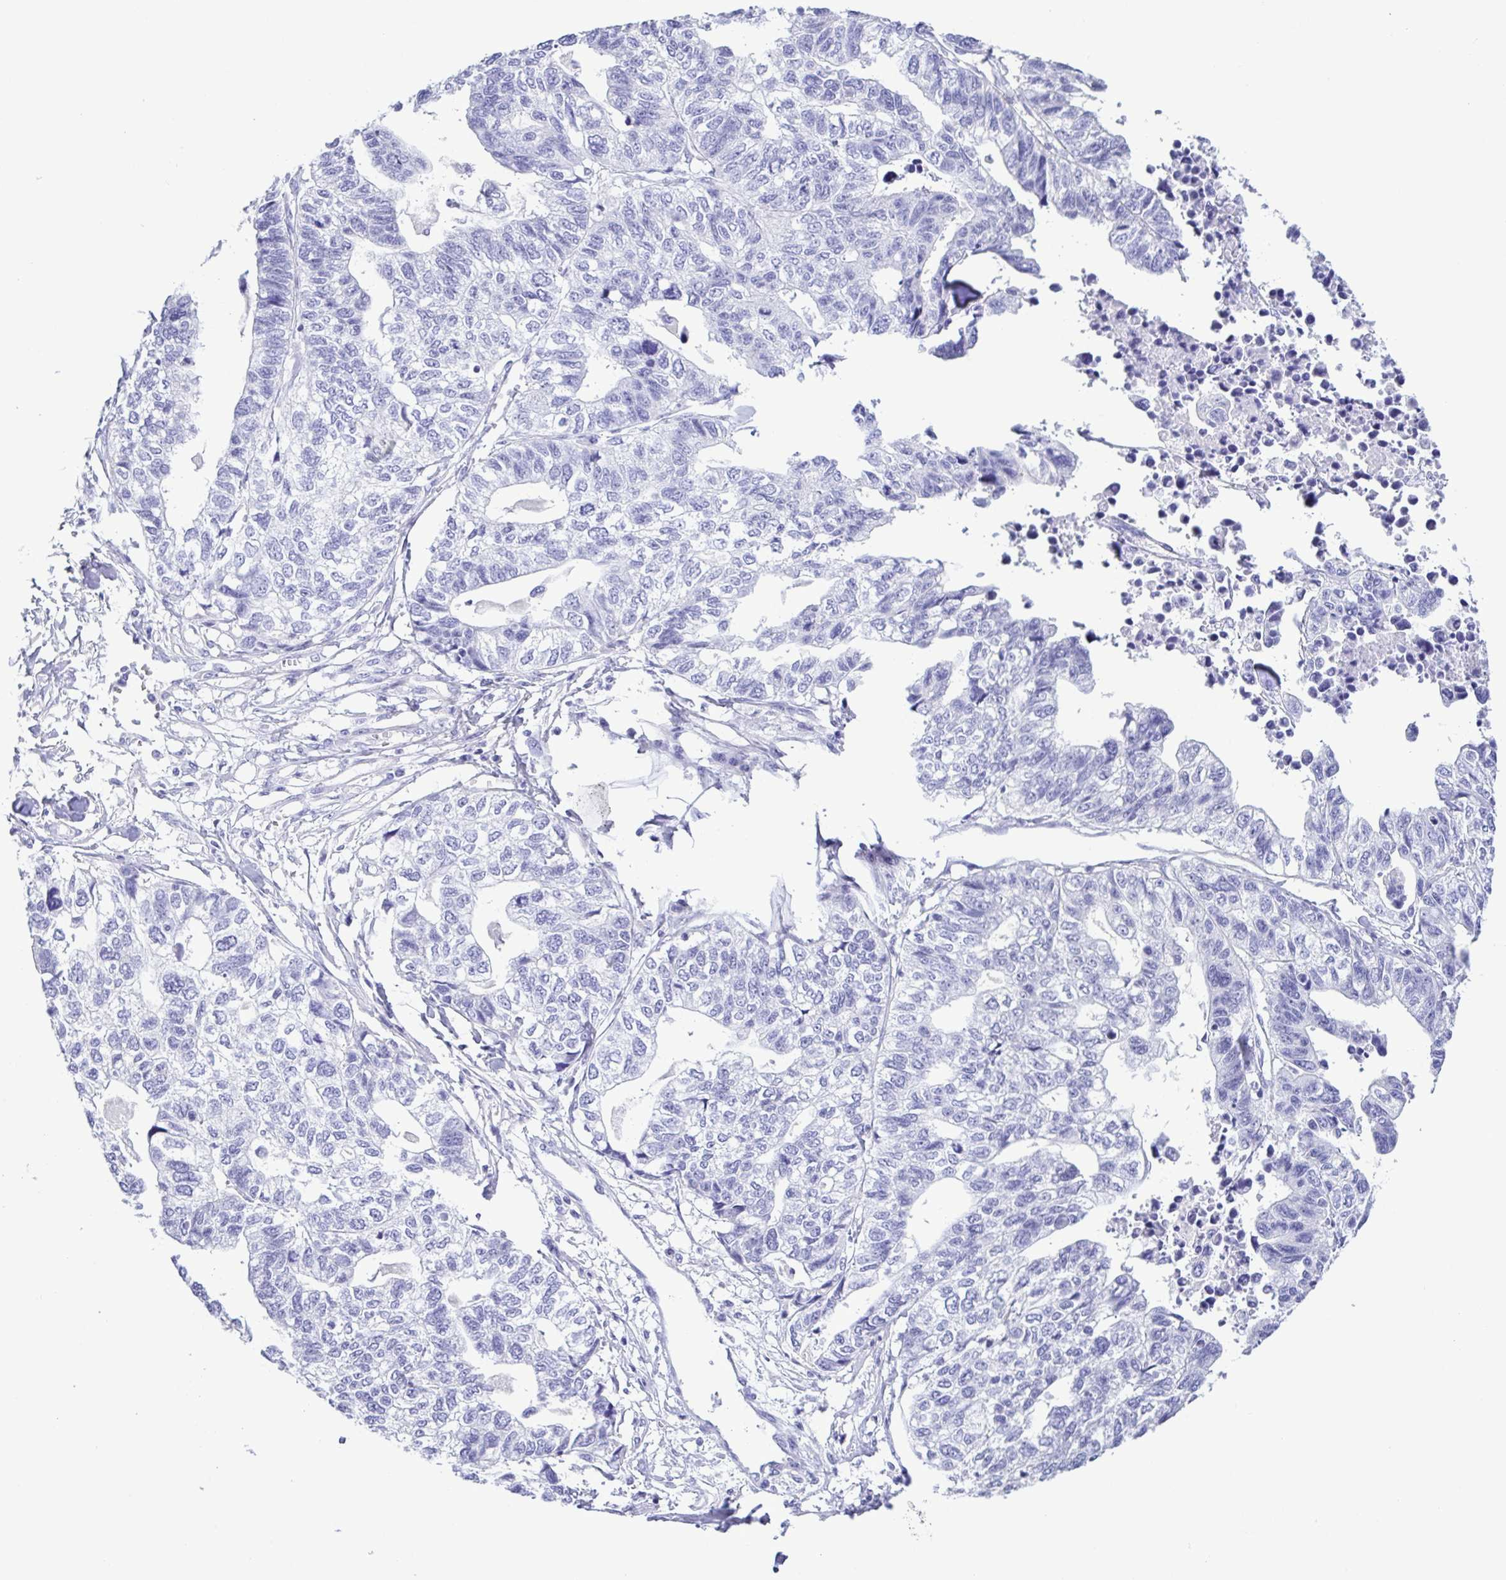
{"staining": {"intensity": "negative", "quantity": "none", "location": "none"}, "tissue": "stomach cancer", "cell_type": "Tumor cells", "image_type": "cancer", "snomed": [{"axis": "morphology", "description": "Adenocarcinoma, NOS"}, {"axis": "topography", "description": "Stomach, upper"}], "caption": "Adenocarcinoma (stomach) stained for a protein using IHC displays no positivity tumor cells.", "gene": "GPR182", "patient": {"sex": "female", "age": 67}}